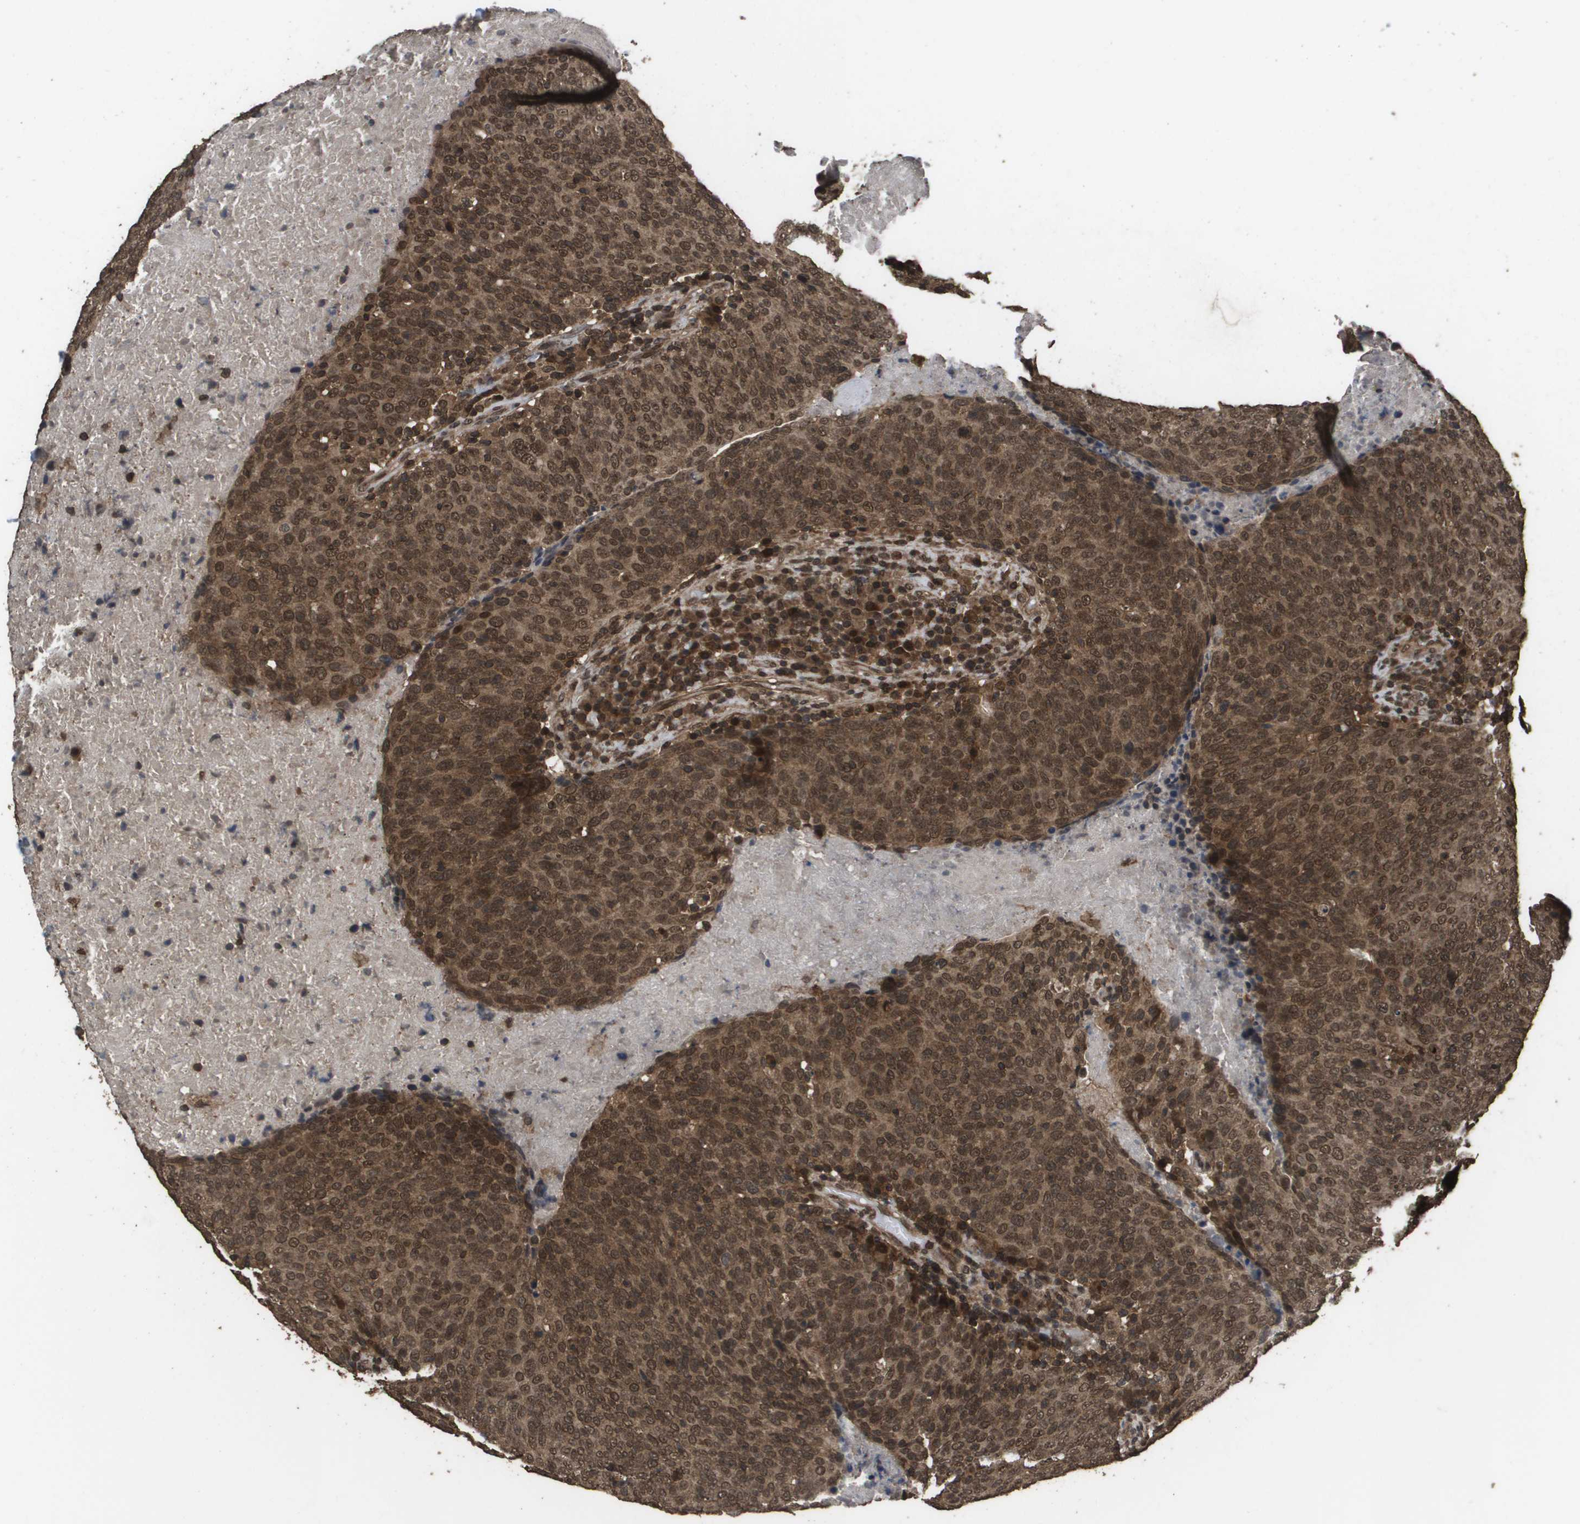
{"staining": {"intensity": "strong", "quantity": ">75%", "location": "cytoplasmic/membranous,nuclear"}, "tissue": "head and neck cancer", "cell_type": "Tumor cells", "image_type": "cancer", "snomed": [{"axis": "morphology", "description": "Squamous cell carcinoma, NOS"}, {"axis": "morphology", "description": "Squamous cell carcinoma, metastatic, NOS"}, {"axis": "topography", "description": "Lymph node"}, {"axis": "topography", "description": "Head-Neck"}], "caption": "Strong cytoplasmic/membranous and nuclear positivity is appreciated in approximately >75% of tumor cells in head and neck cancer.", "gene": "AXIN2", "patient": {"sex": "male", "age": 62}}